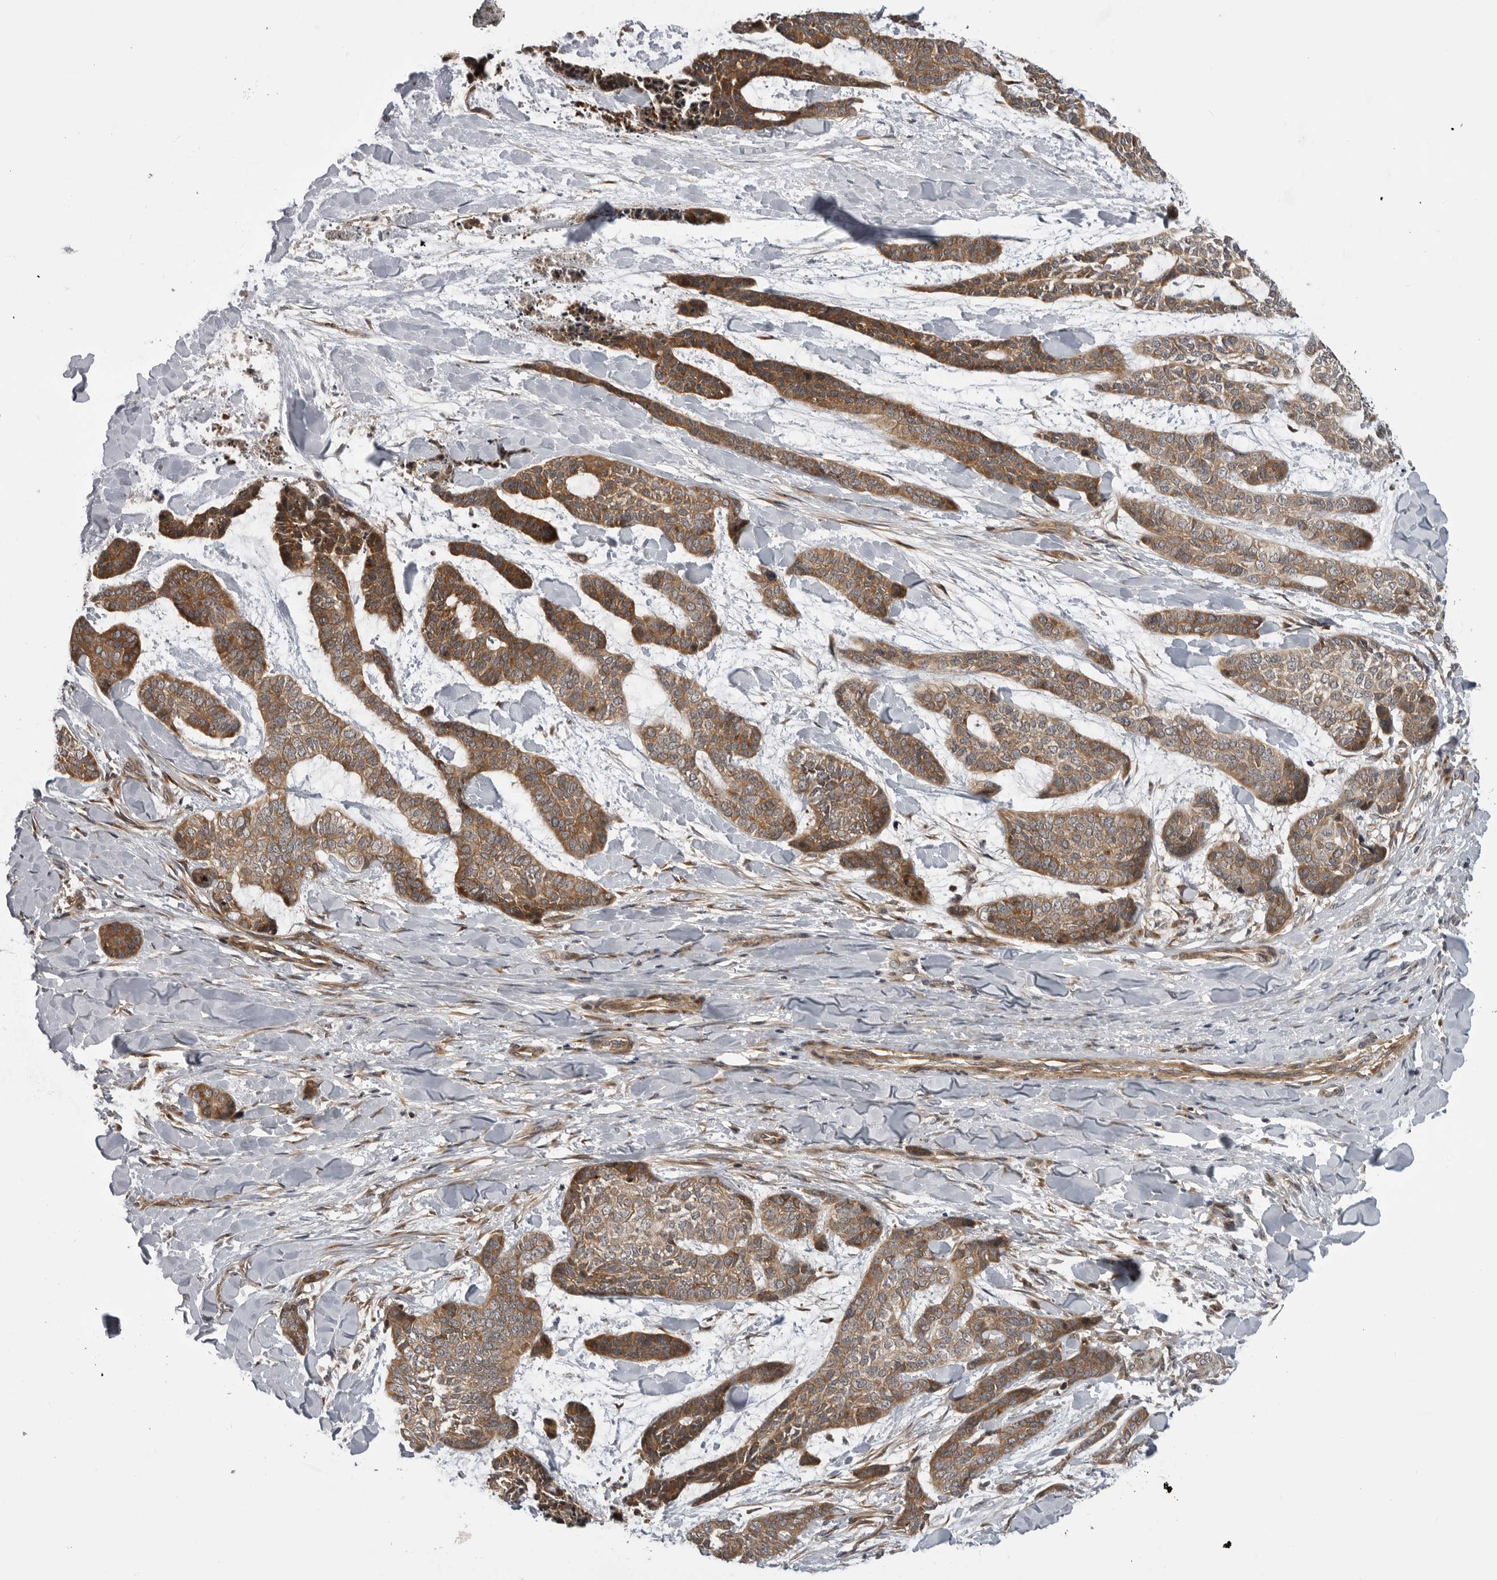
{"staining": {"intensity": "moderate", "quantity": ">75%", "location": "cytoplasmic/membranous"}, "tissue": "skin cancer", "cell_type": "Tumor cells", "image_type": "cancer", "snomed": [{"axis": "morphology", "description": "Basal cell carcinoma"}, {"axis": "topography", "description": "Skin"}], "caption": "Immunohistochemistry (IHC) of human skin cancer (basal cell carcinoma) reveals medium levels of moderate cytoplasmic/membranous positivity in about >75% of tumor cells. (DAB (3,3'-diaminobenzidine) IHC with brightfield microscopy, high magnification).", "gene": "LRRC45", "patient": {"sex": "female", "age": 64}}